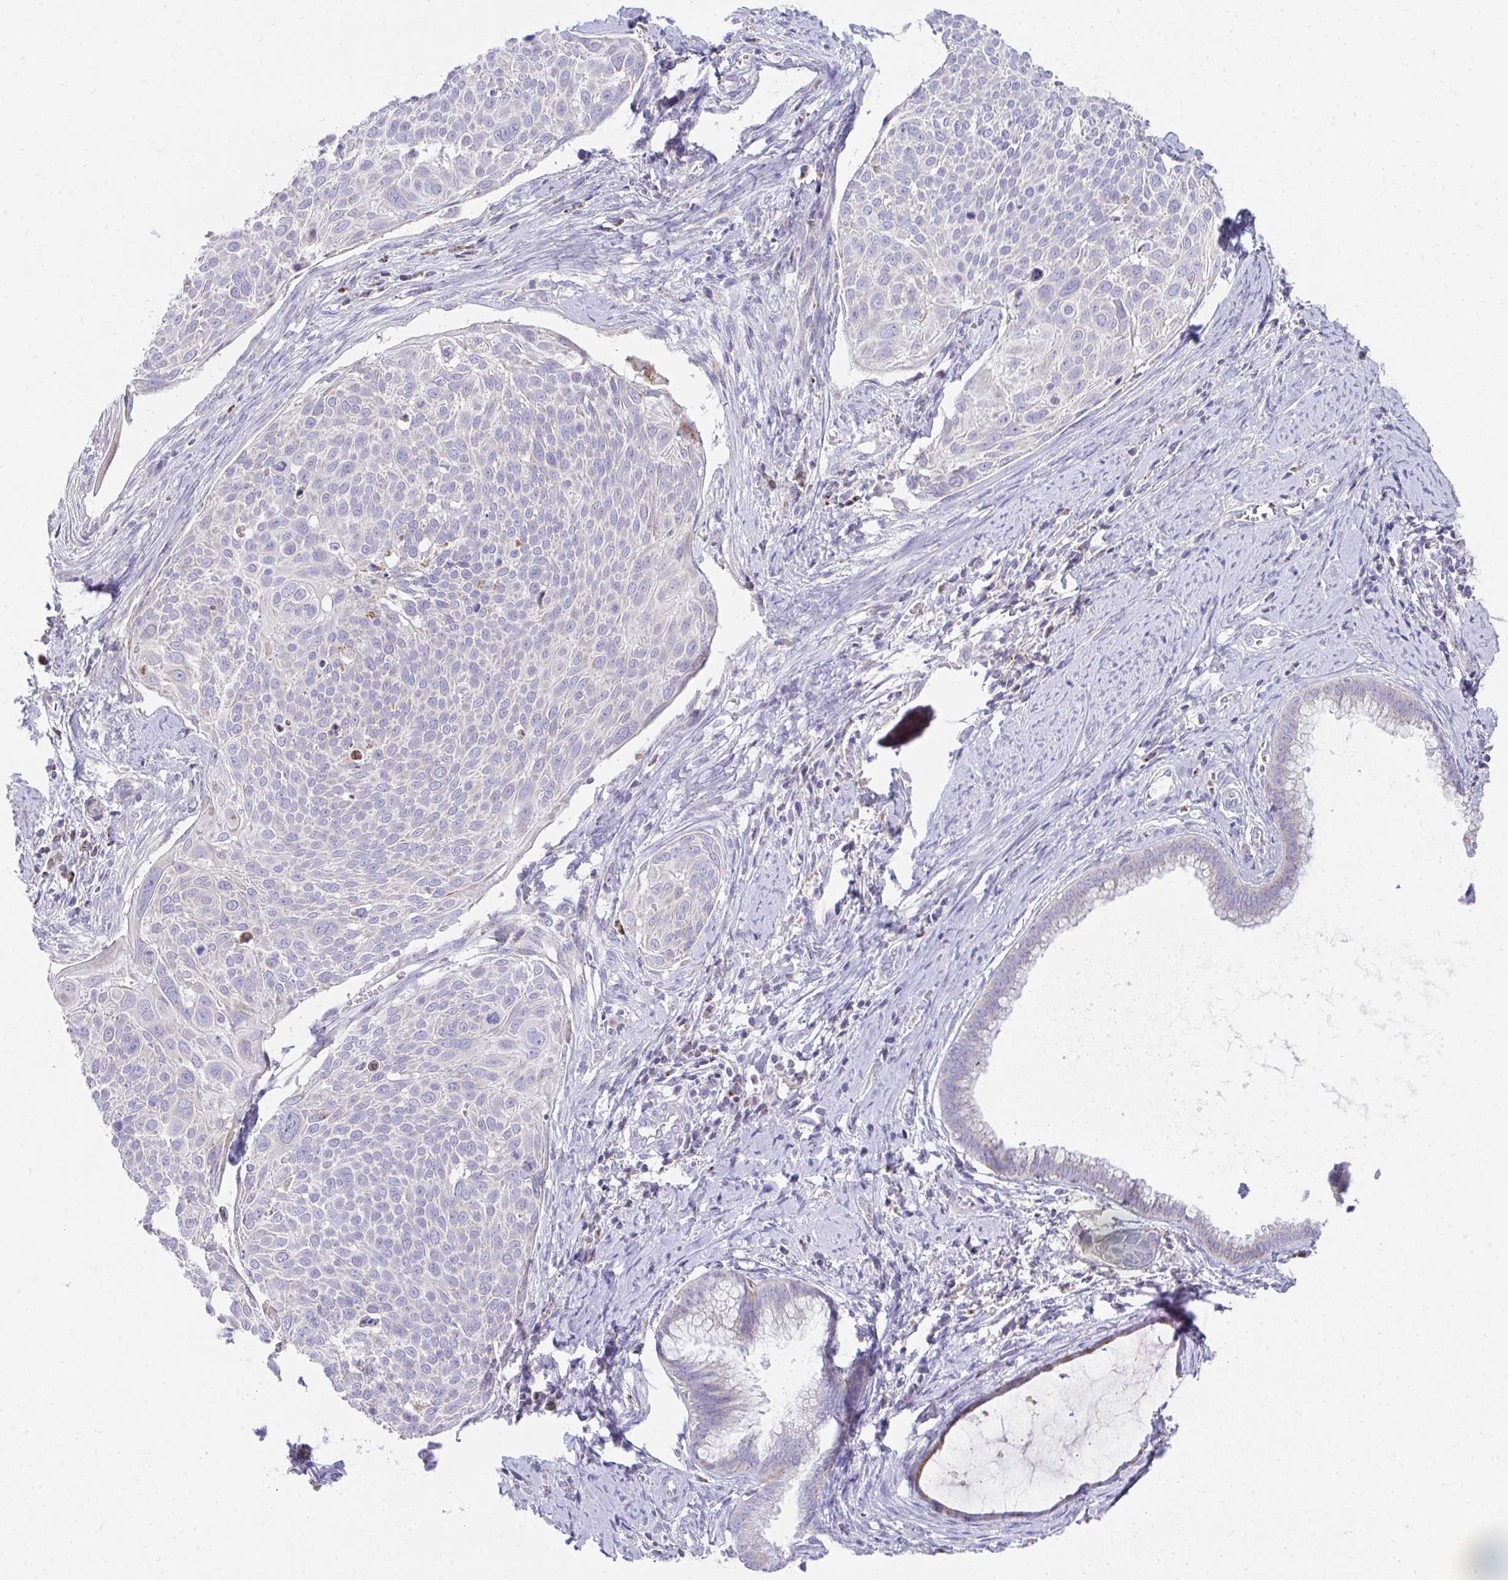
{"staining": {"intensity": "negative", "quantity": "none", "location": "none"}, "tissue": "cervical cancer", "cell_type": "Tumor cells", "image_type": "cancer", "snomed": [{"axis": "morphology", "description": "Squamous cell carcinoma, NOS"}, {"axis": "topography", "description": "Cervix"}], "caption": "An image of cervical cancer stained for a protein shows no brown staining in tumor cells. Brightfield microscopy of IHC stained with DAB (3,3'-diaminobenzidine) (brown) and hematoxylin (blue), captured at high magnification.", "gene": "PRRG3", "patient": {"sex": "female", "age": 39}}